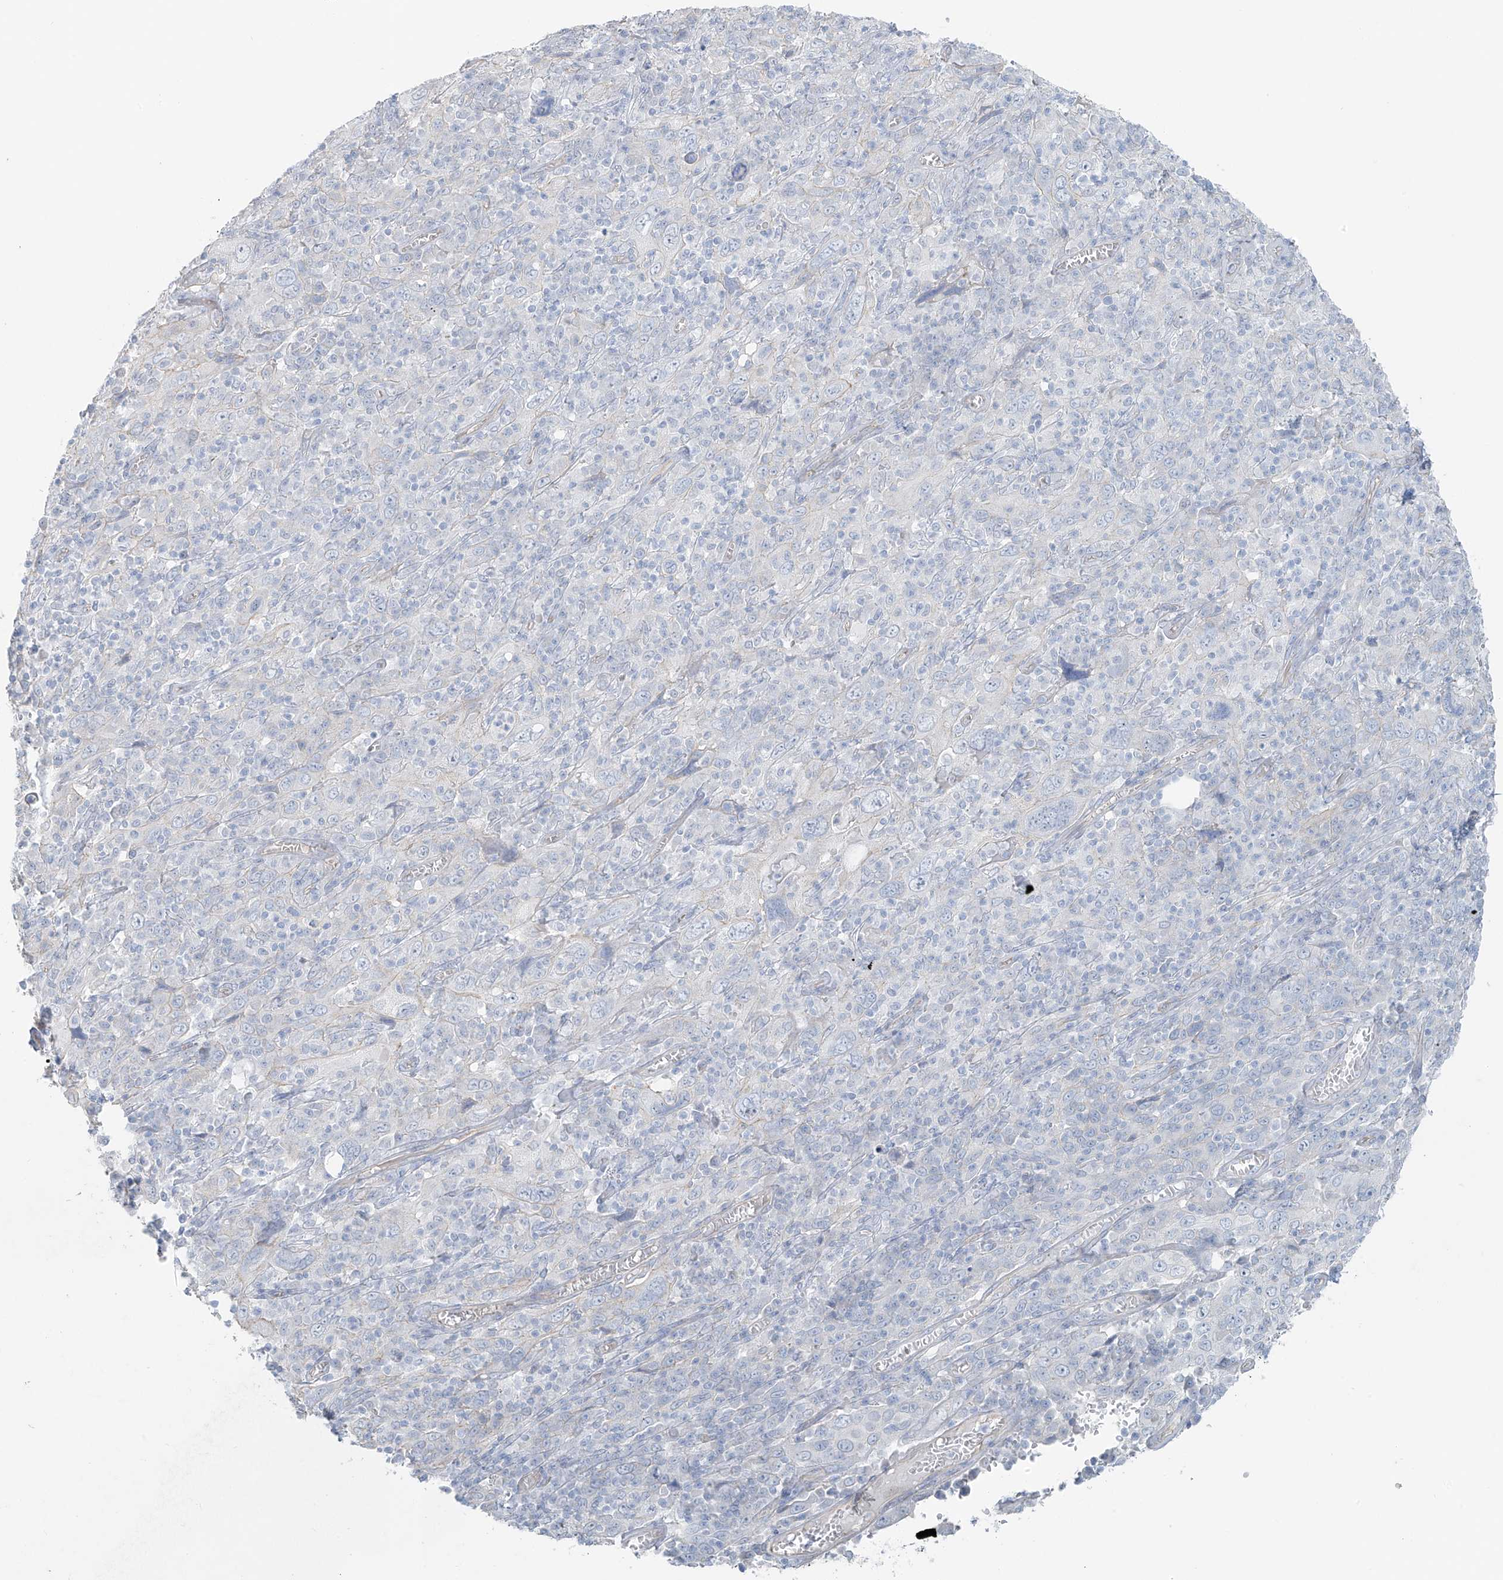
{"staining": {"intensity": "negative", "quantity": "none", "location": "none"}, "tissue": "cervical cancer", "cell_type": "Tumor cells", "image_type": "cancer", "snomed": [{"axis": "morphology", "description": "Squamous cell carcinoma, NOS"}, {"axis": "topography", "description": "Cervix"}], "caption": "The IHC histopathology image has no significant expression in tumor cells of cervical cancer tissue. (DAB immunohistochemistry (IHC) with hematoxylin counter stain).", "gene": "TUBE1", "patient": {"sex": "female", "age": 46}}